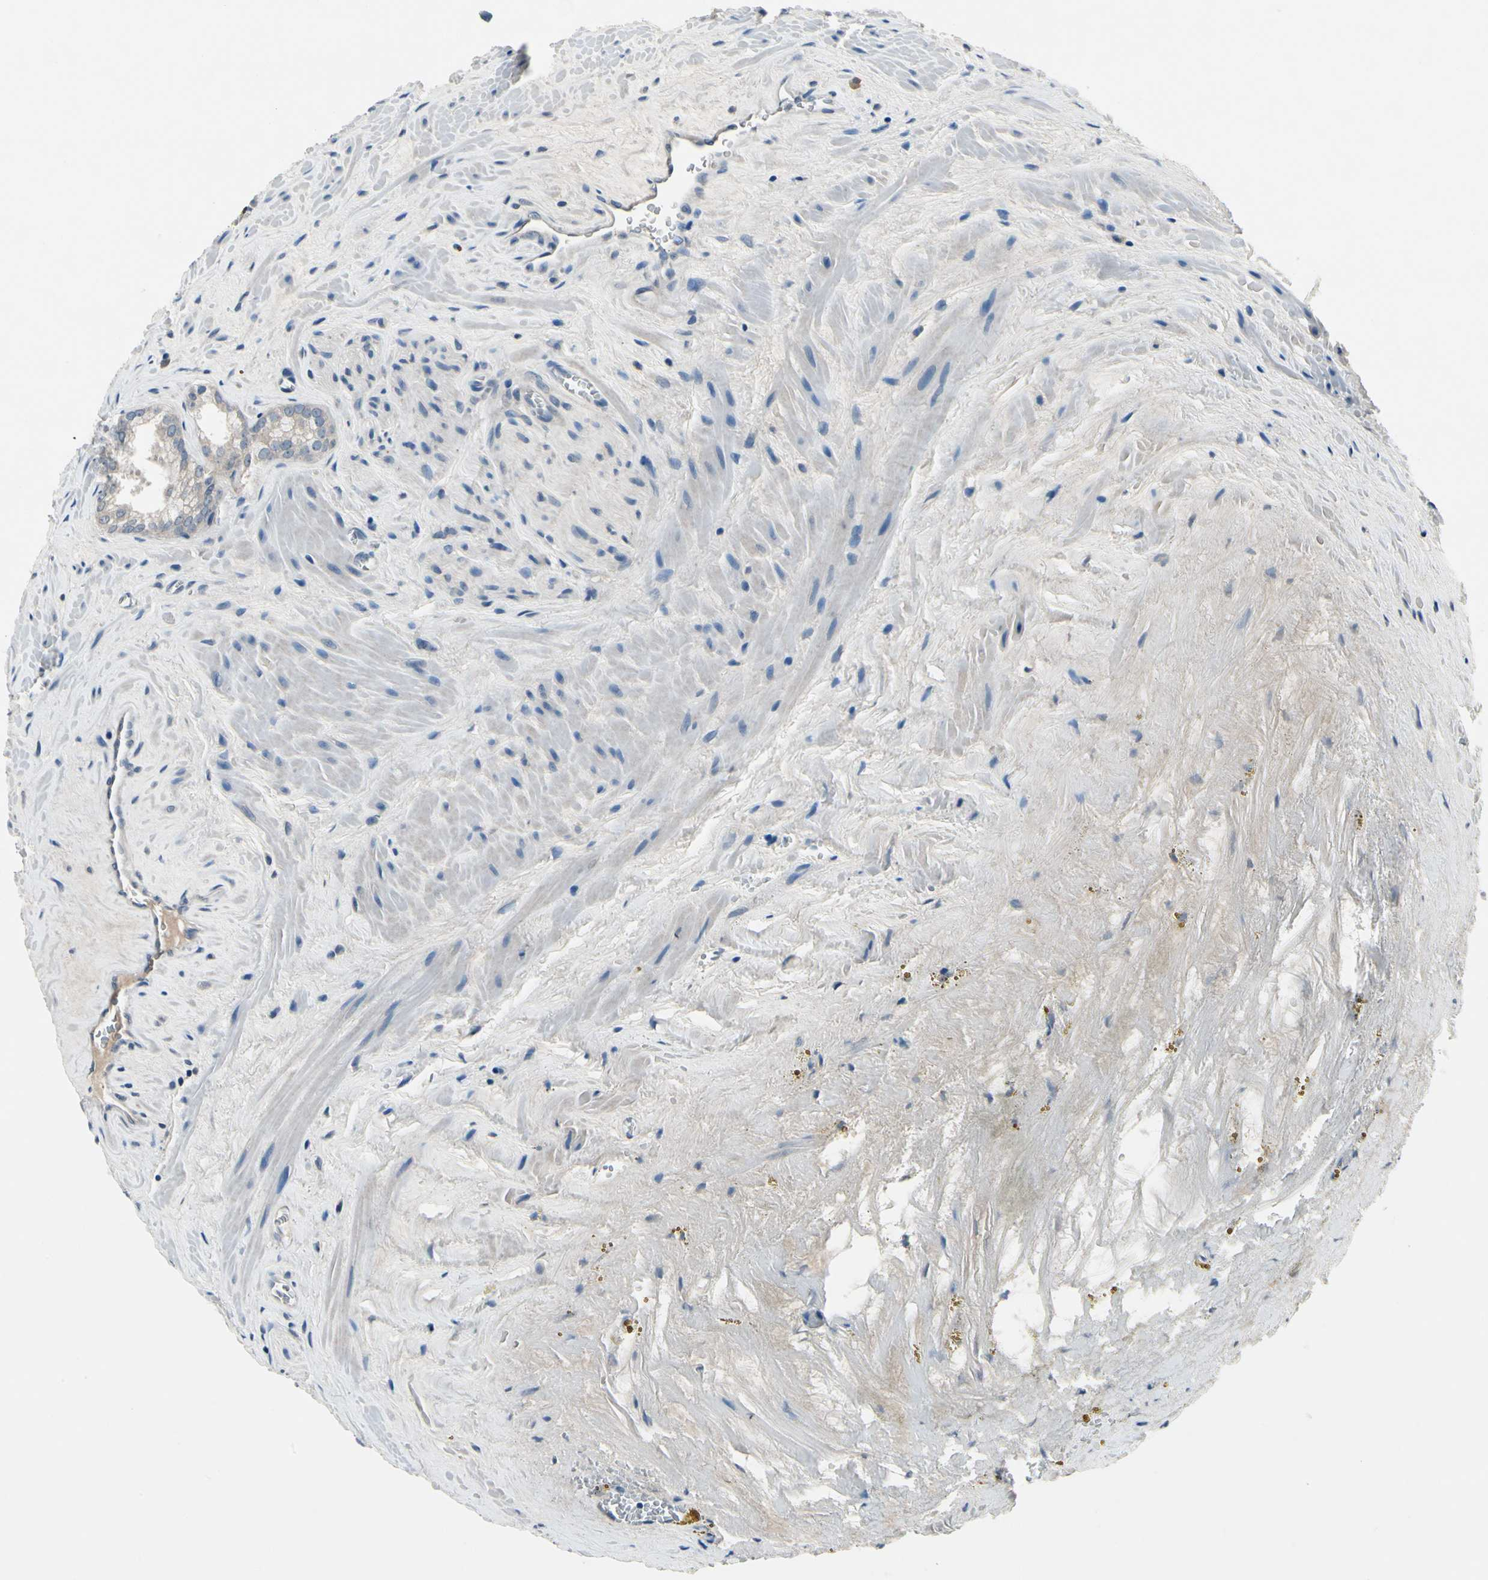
{"staining": {"intensity": "weak", "quantity": "25%-75%", "location": "cytoplasmic/membranous"}, "tissue": "prostate cancer", "cell_type": "Tumor cells", "image_type": "cancer", "snomed": [{"axis": "morphology", "description": "Adenocarcinoma, Low grade"}, {"axis": "topography", "description": "Prostate"}], "caption": "The immunohistochemical stain highlights weak cytoplasmic/membranous expression in tumor cells of prostate adenocarcinoma (low-grade) tissue. (DAB = brown stain, brightfield microscopy at high magnification).", "gene": "SELENOK", "patient": {"sex": "male", "age": 60}}